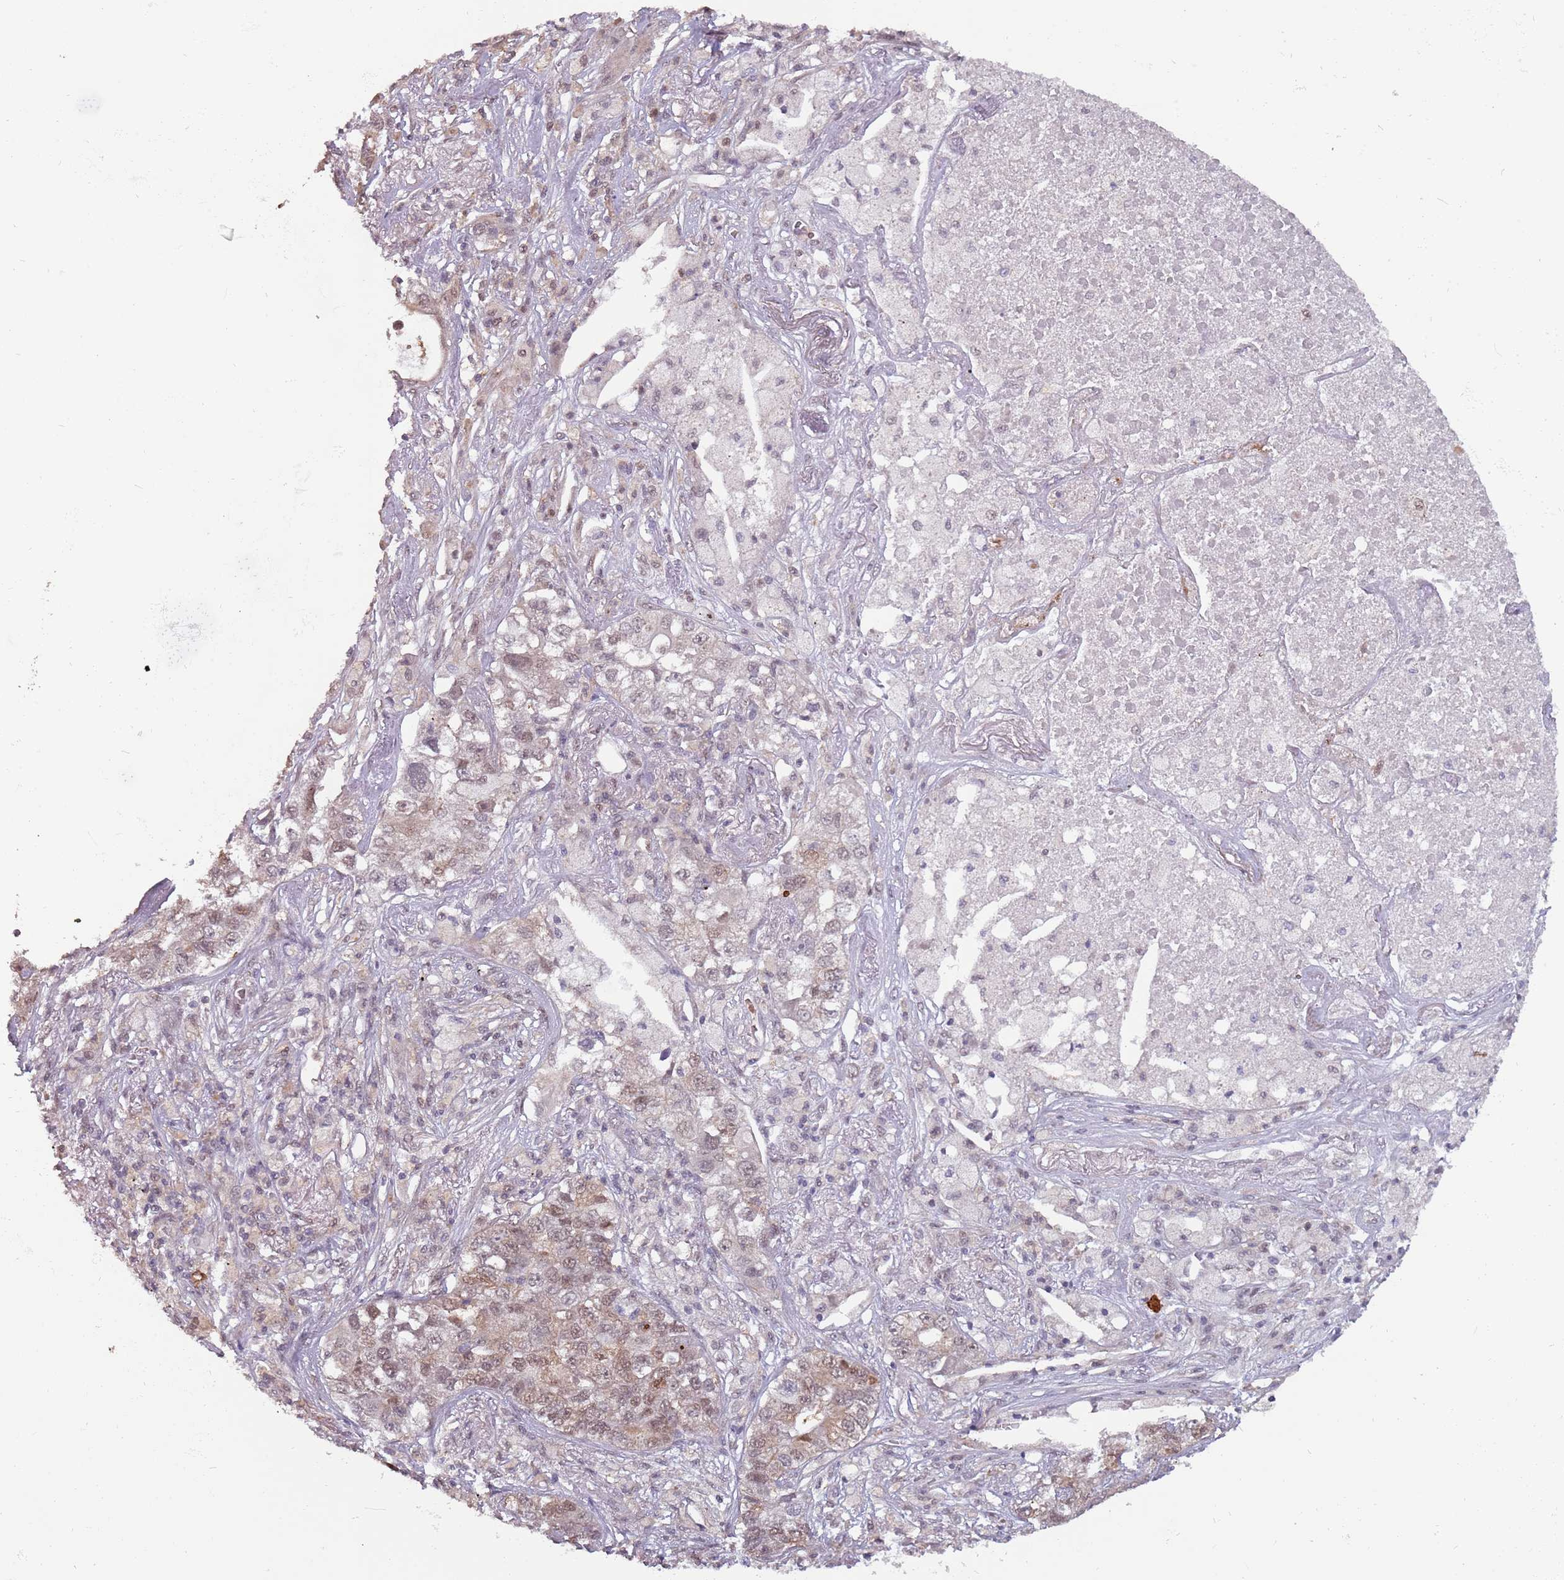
{"staining": {"intensity": "moderate", "quantity": "25%-75%", "location": "nuclear"}, "tissue": "lung cancer", "cell_type": "Tumor cells", "image_type": "cancer", "snomed": [{"axis": "morphology", "description": "Adenocarcinoma, NOS"}, {"axis": "topography", "description": "Lung"}], "caption": "The immunohistochemical stain labels moderate nuclear expression in tumor cells of lung cancer (adenocarcinoma) tissue.", "gene": "ZBTB5", "patient": {"sex": "male", "age": 49}}